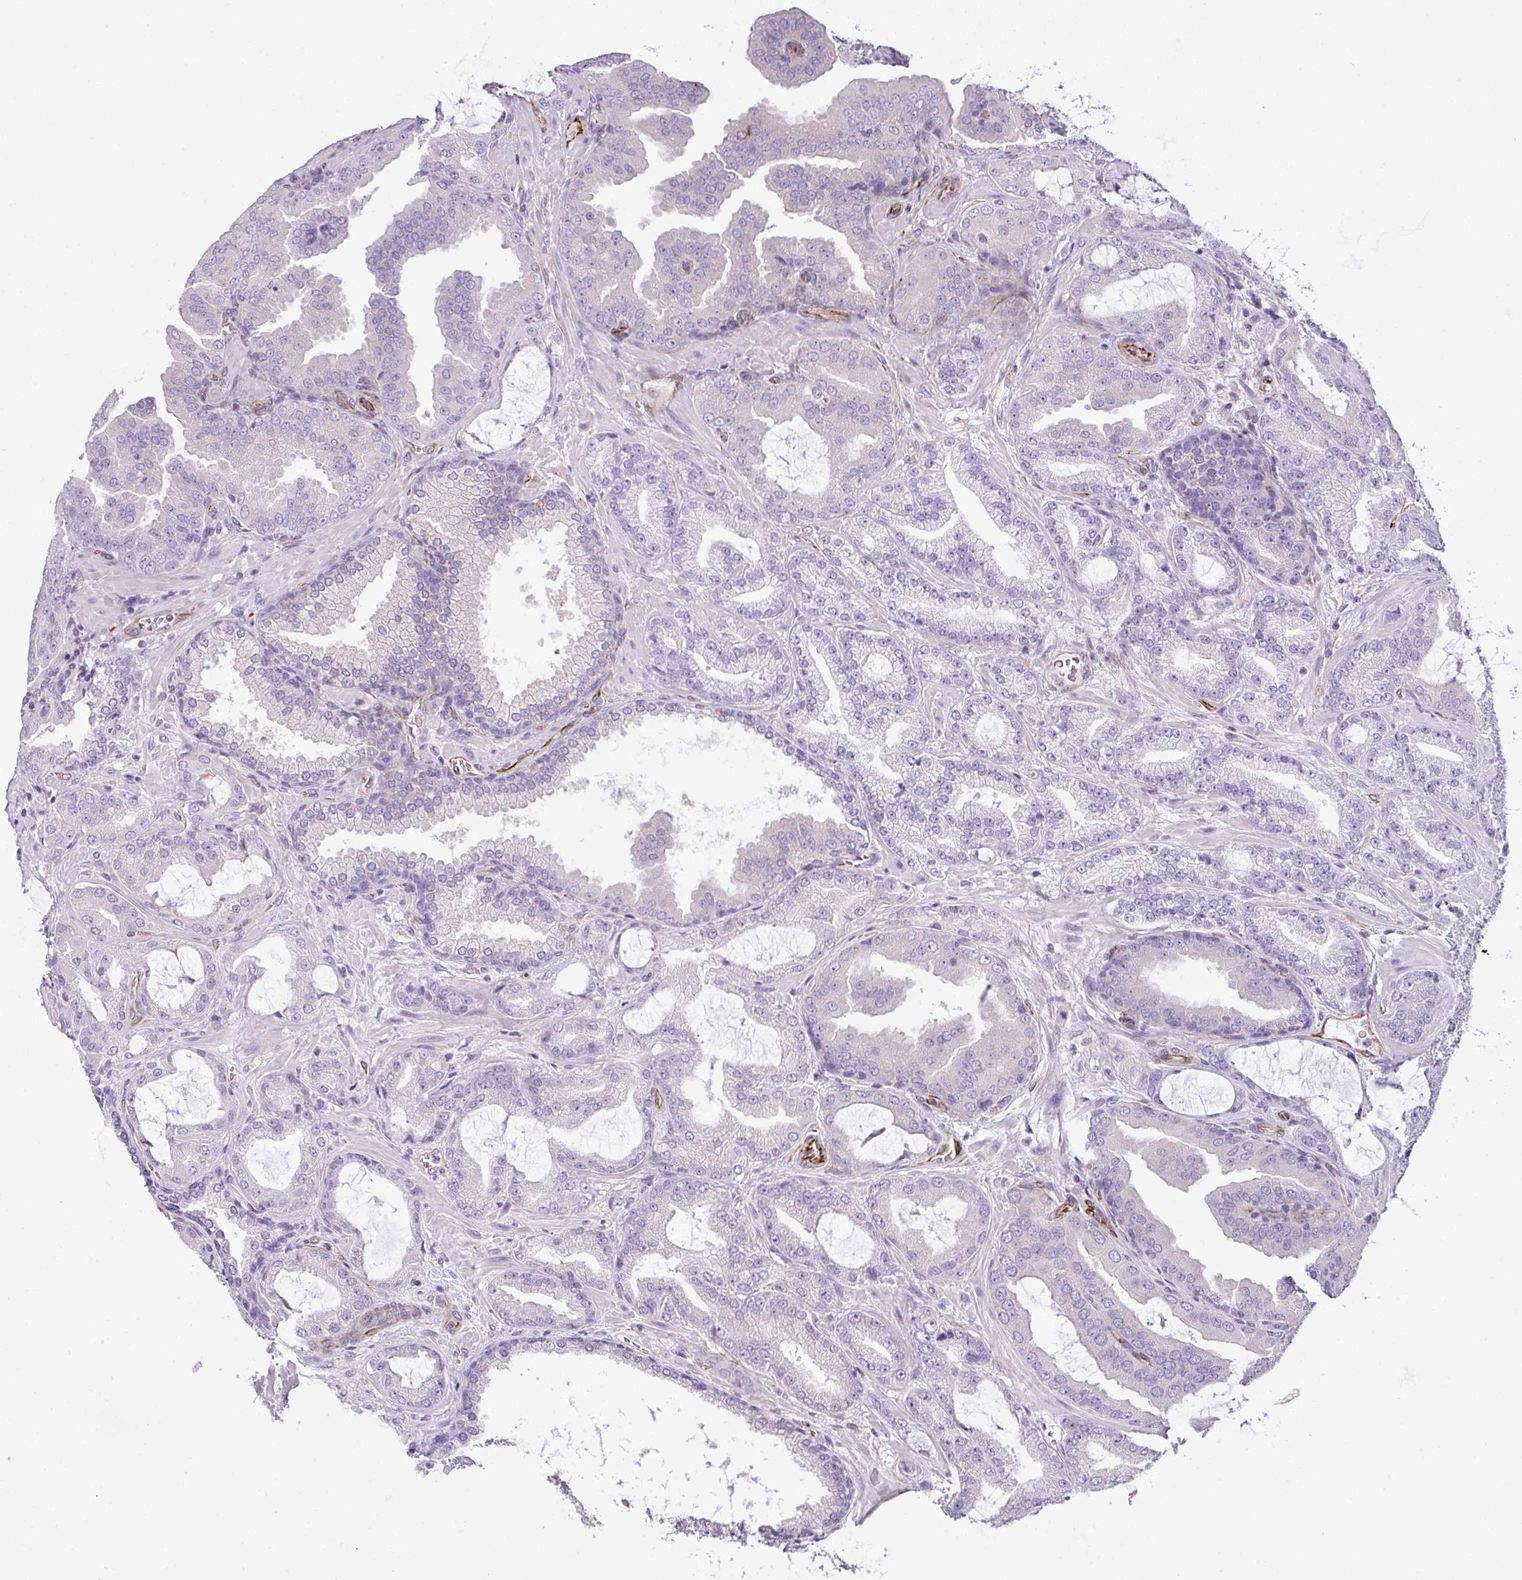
{"staining": {"intensity": "negative", "quantity": "none", "location": "none"}, "tissue": "prostate cancer", "cell_type": "Tumor cells", "image_type": "cancer", "snomed": [{"axis": "morphology", "description": "Adenocarcinoma, High grade"}, {"axis": "topography", "description": "Prostate"}], "caption": "Histopathology image shows no significant protein positivity in tumor cells of prostate adenocarcinoma (high-grade).", "gene": "ENSG00000273748", "patient": {"sex": "male", "age": 68}}